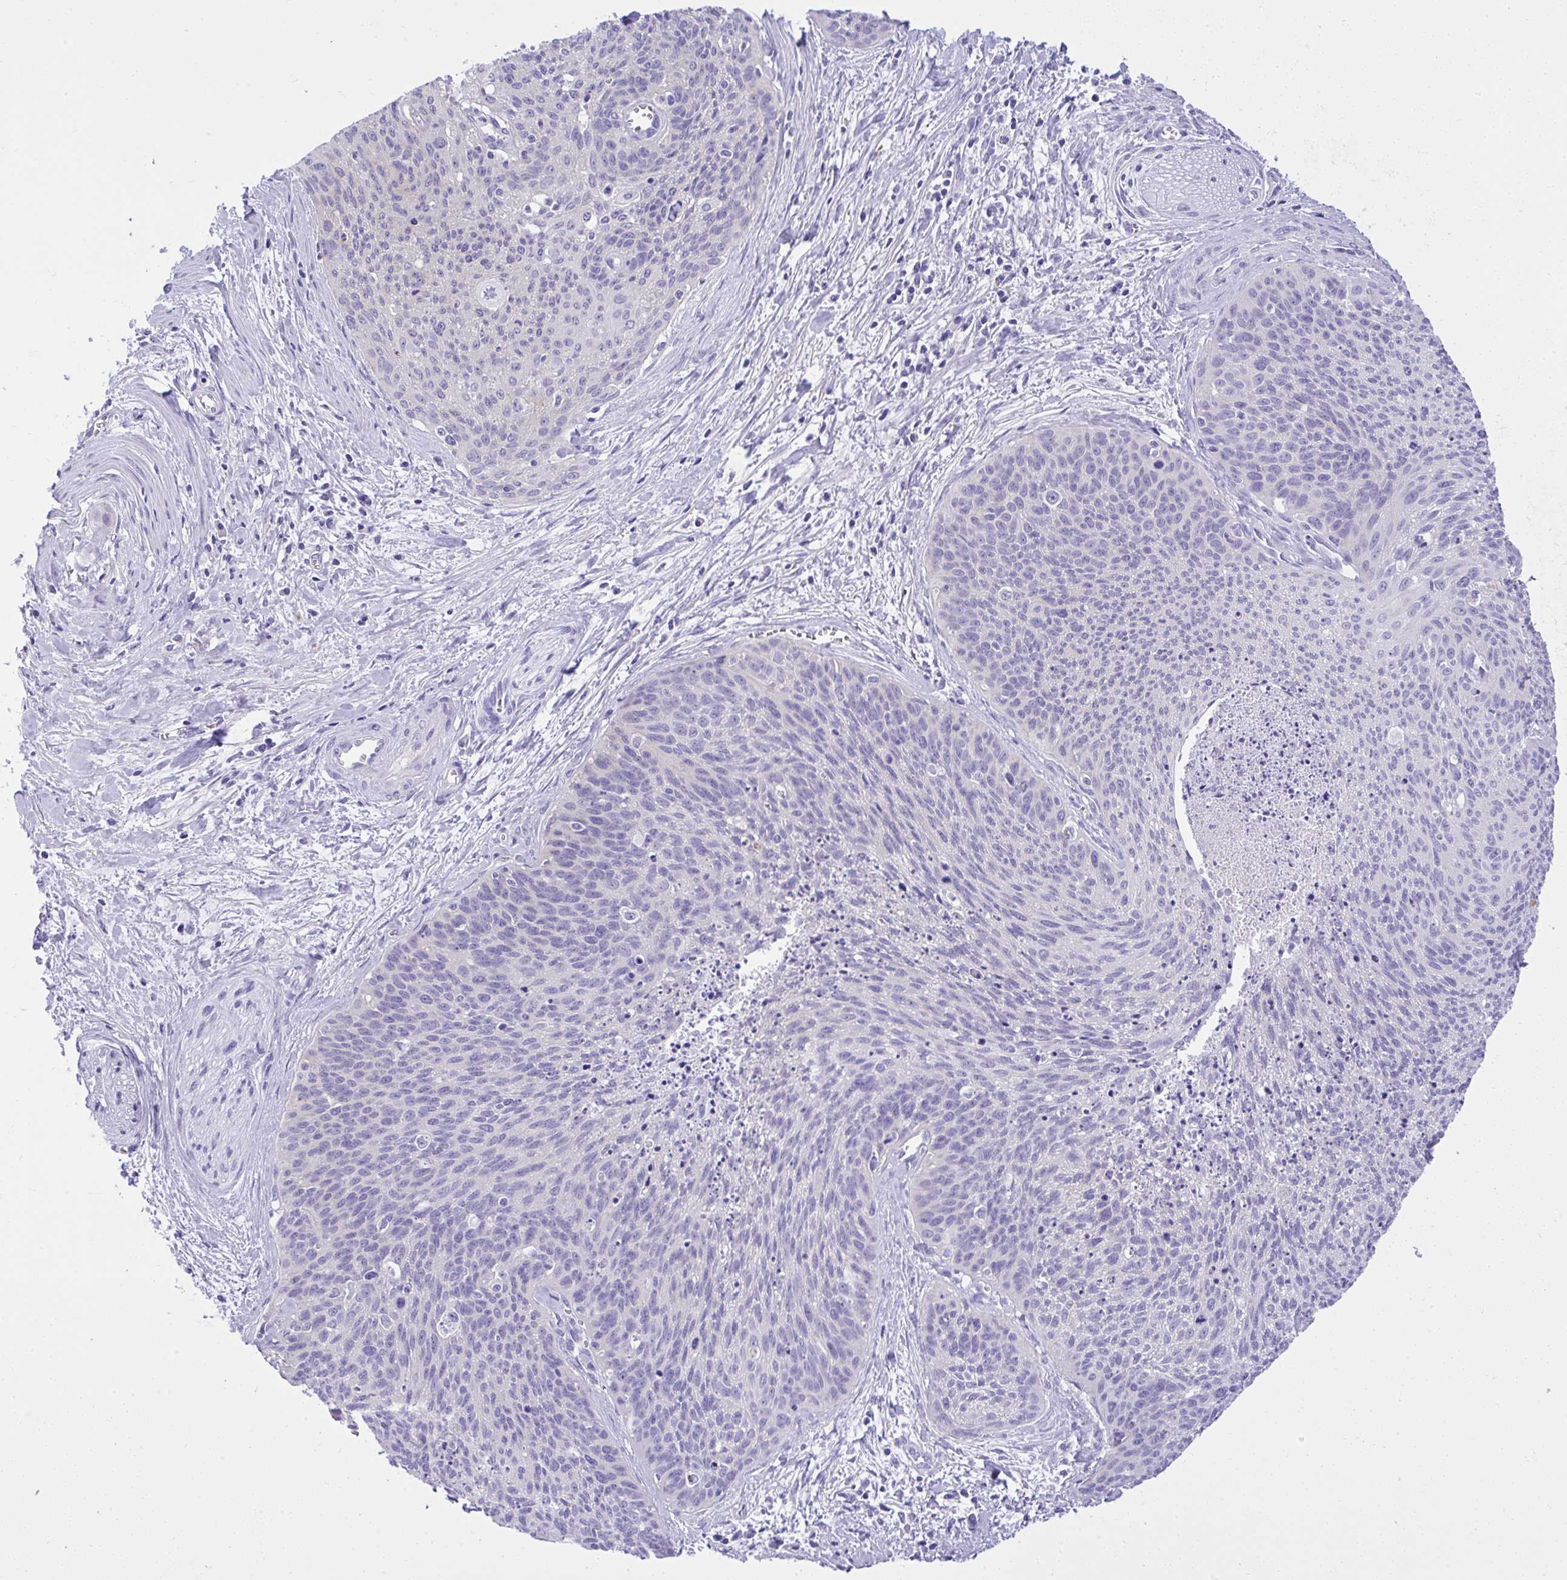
{"staining": {"intensity": "negative", "quantity": "none", "location": "none"}, "tissue": "cervical cancer", "cell_type": "Tumor cells", "image_type": "cancer", "snomed": [{"axis": "morphology", "description": "Squamous cell carcinoma, NOS"}, {"axis": "topography", "description": "Cervix"}], "caption": "Immunohistochemistry photomicrograph of squamous cell carcinoma (cervical) stained for a protein (brown), which shows no staining in tumor cells.", "gene": "ST6GALNAC3", "patient": {"sex": "female", "age": 55}}